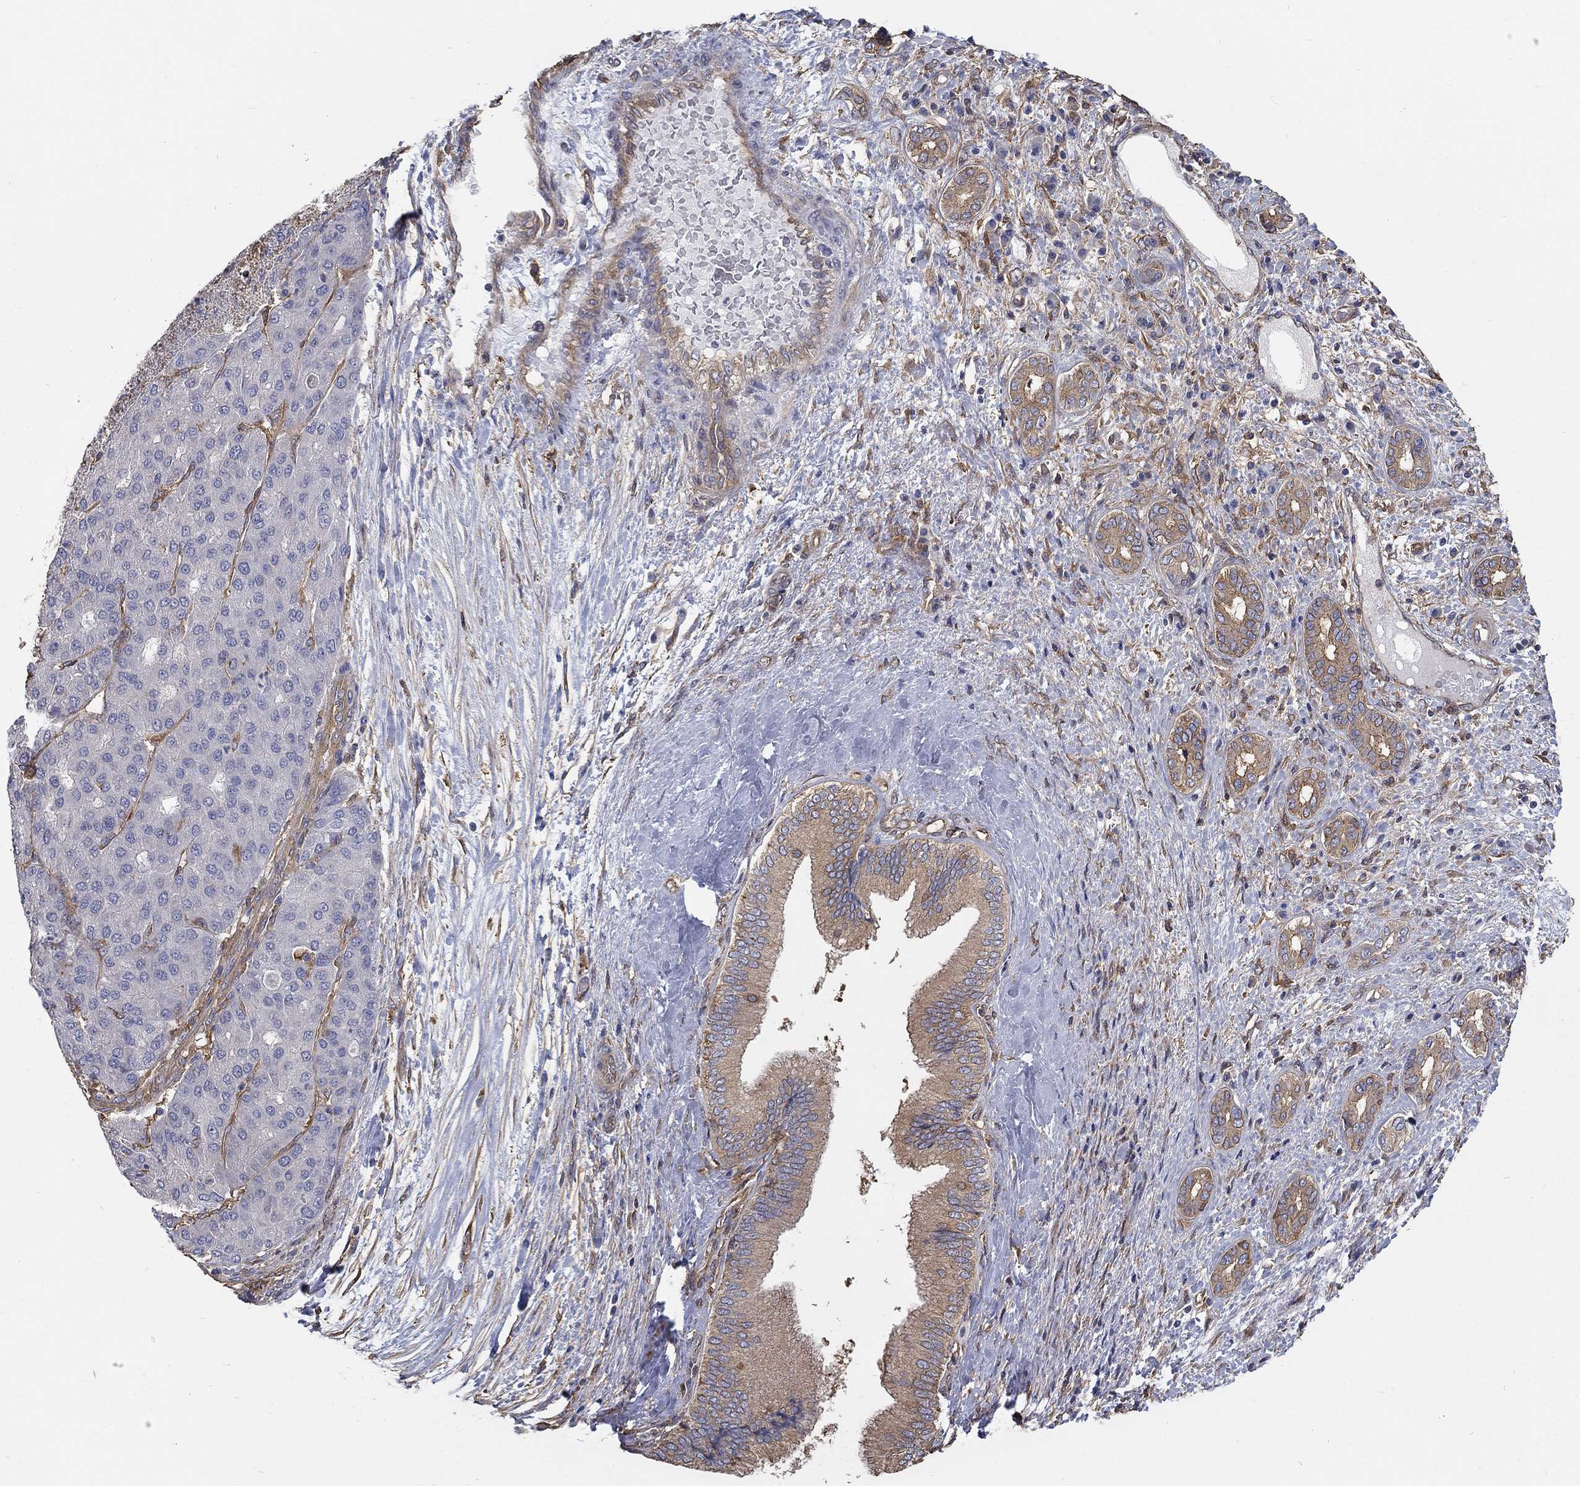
{"staining": {"intensity": "negative", "quantity": "none", "location": "none"}, "tissue": "liver cancer", "cell_type": "Tumor cells", "image_type": "cancer", "snomed": [{"axis": "morphology", "description": "Carcinoma, Hepatocellular, NOS"}, {"axis": "topography", "description": "Liver"}], "caption": "Protein analysis of hepatocellular carcinoma (liver) exhibits no significant positivity in tumor cells.", "gene": "DPYSL2", "patient": {"sex": "male", "age": 65}}